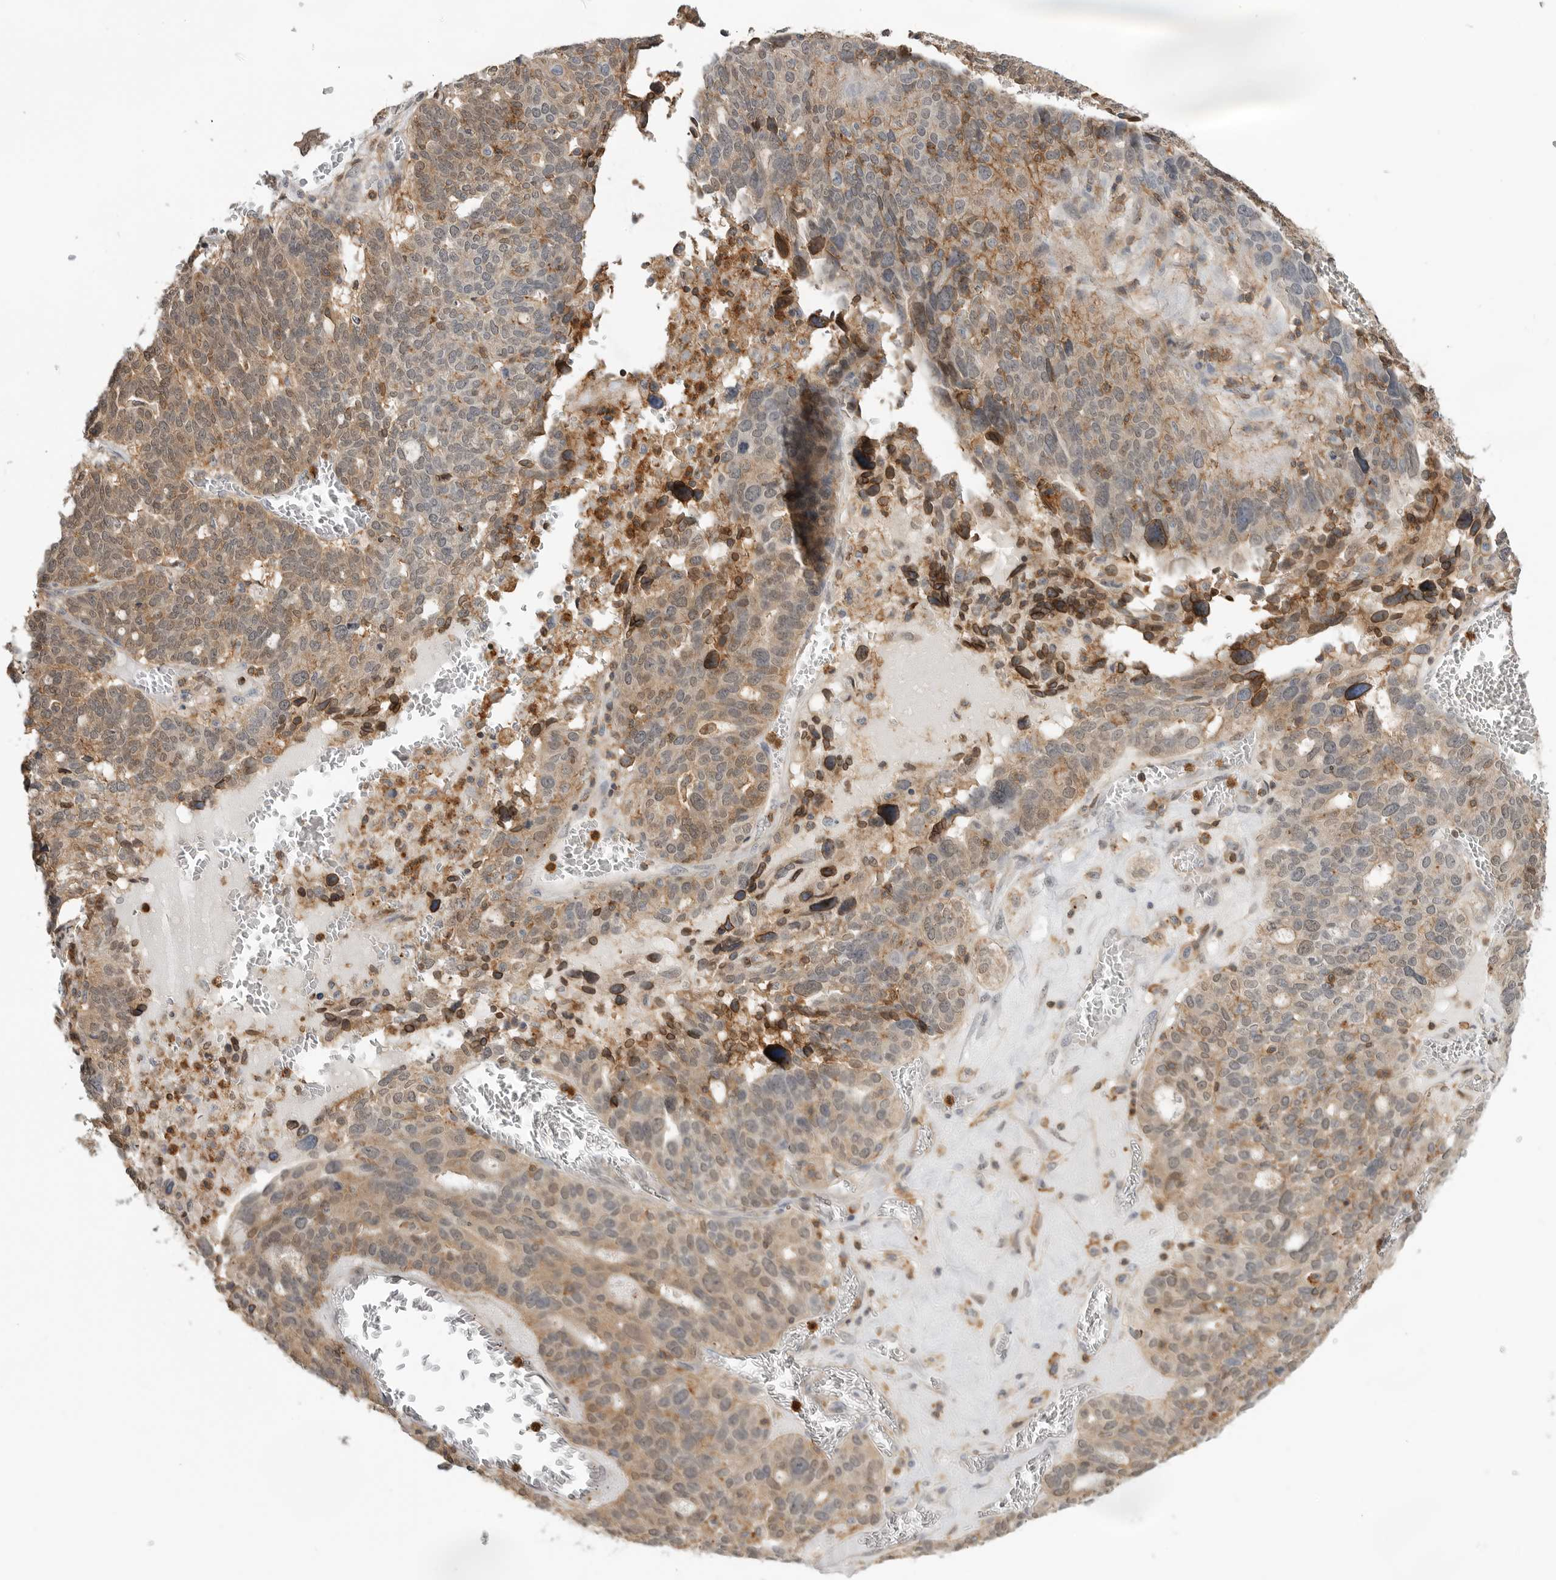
{"staining": {"intensity": "weak", "quantity": ">75%", "location": "cytoplasmic/membranous"}, "tissue": "ovarian cancer", "cell_type": "Tumor cells", "image_type": "cancer", "snomed": [{"axis": "morphology", "description": "Cystadenocarcinoma, serous, NOS"}, {"axis": "topography", "description": "Ovary"}], "caption": "Weak cytoplasmic/membranous staining is identified in about >75% of tumor cells in serous cystadenocarcinoma (ovarian).", "gene": "ANXA11", "patient": {"sex": "female", "age": 59}}